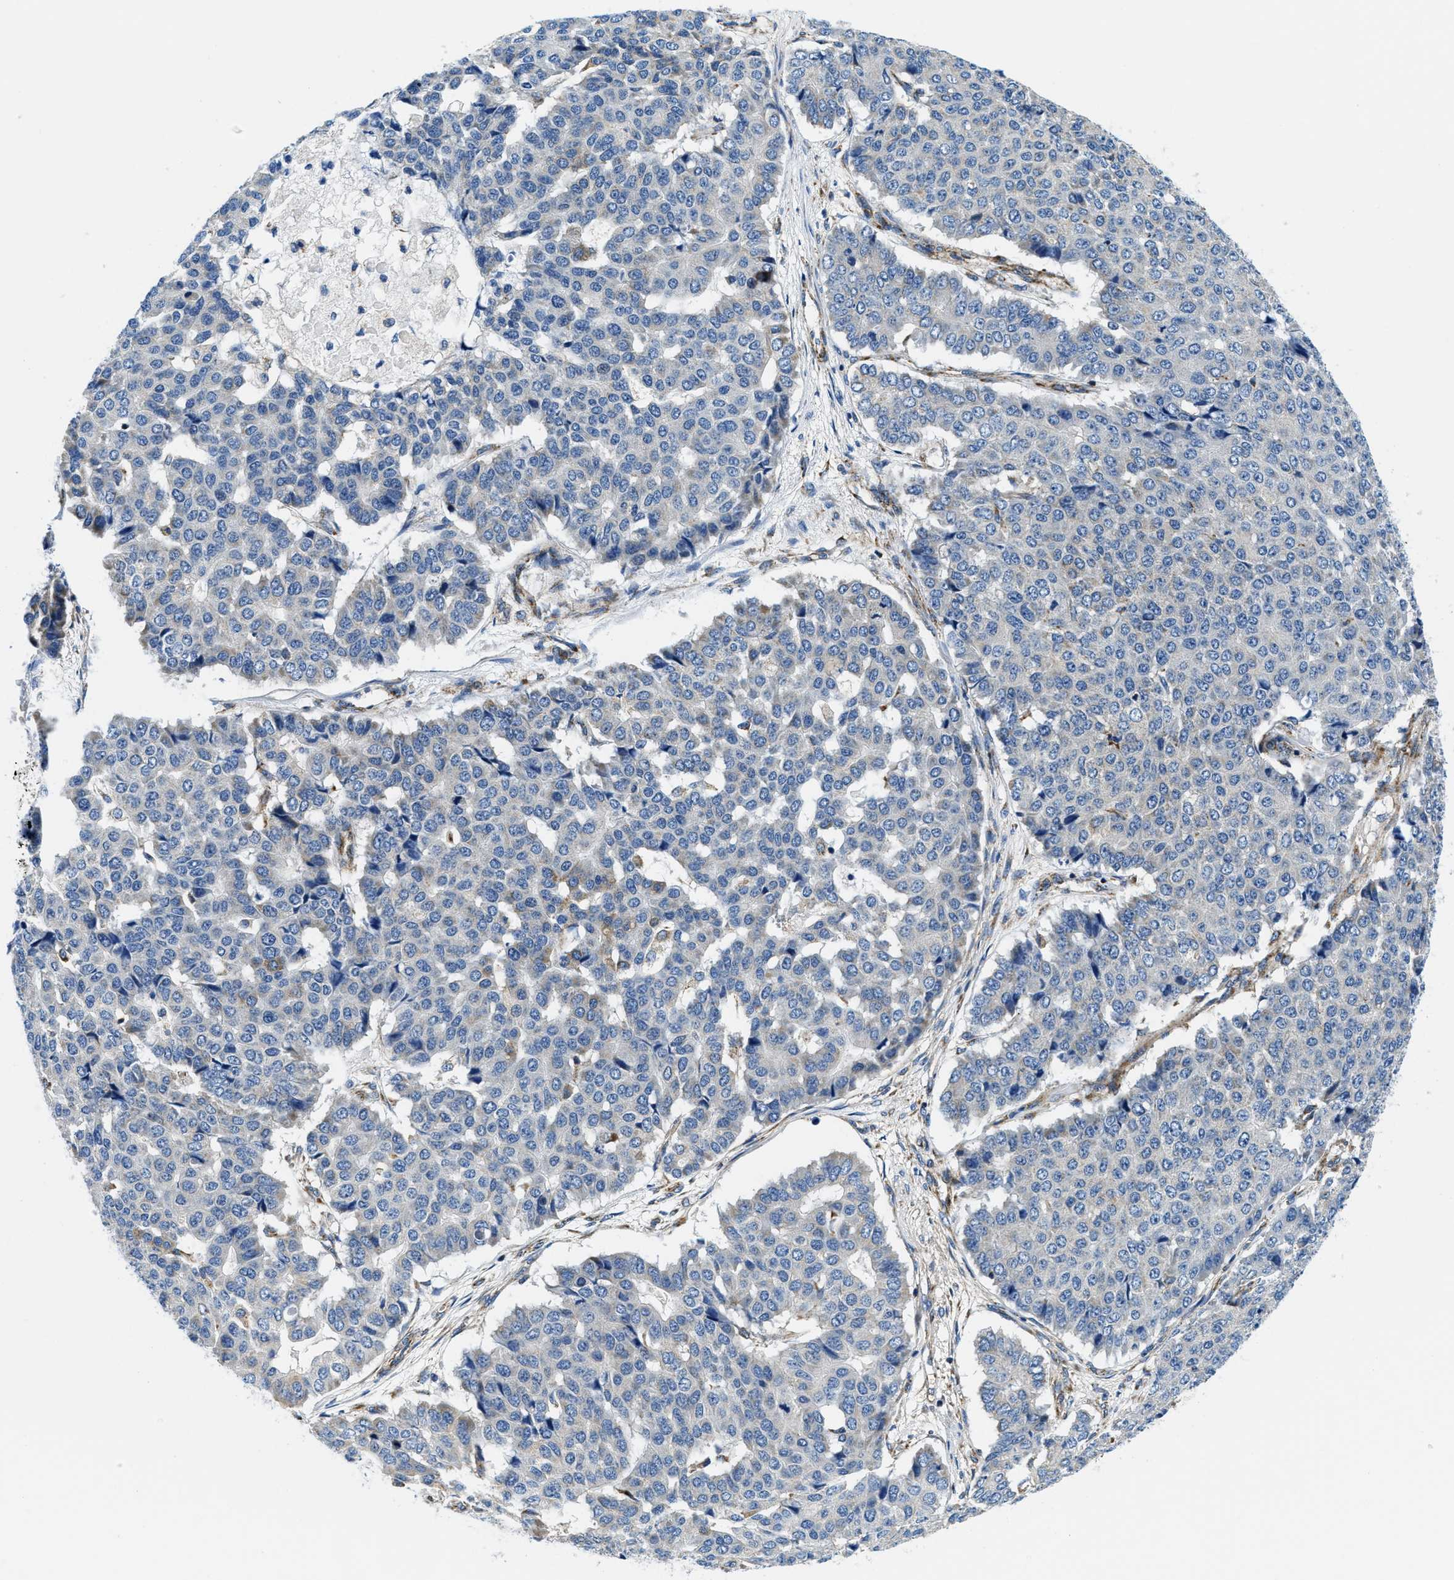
{"staining": {"intensity": "negative", "quantity": "none", "location": "none"}, "tissue": "pancreatic cancer", "cell_type": "Tumor cells", "image_type": "cancer", "snomed": [{"axis": "morphology", "description": "Adenocarcinoma, NOS"}, {"axis": "topography", "description": "Pancreas"}], "caption": "This is an IHC micrograph of human adenocarcinoma (pancreatic). There is no positivity in tumor cells.", "gene": "SAMD4B", "patient": {"sex": "male", "age": 50}}